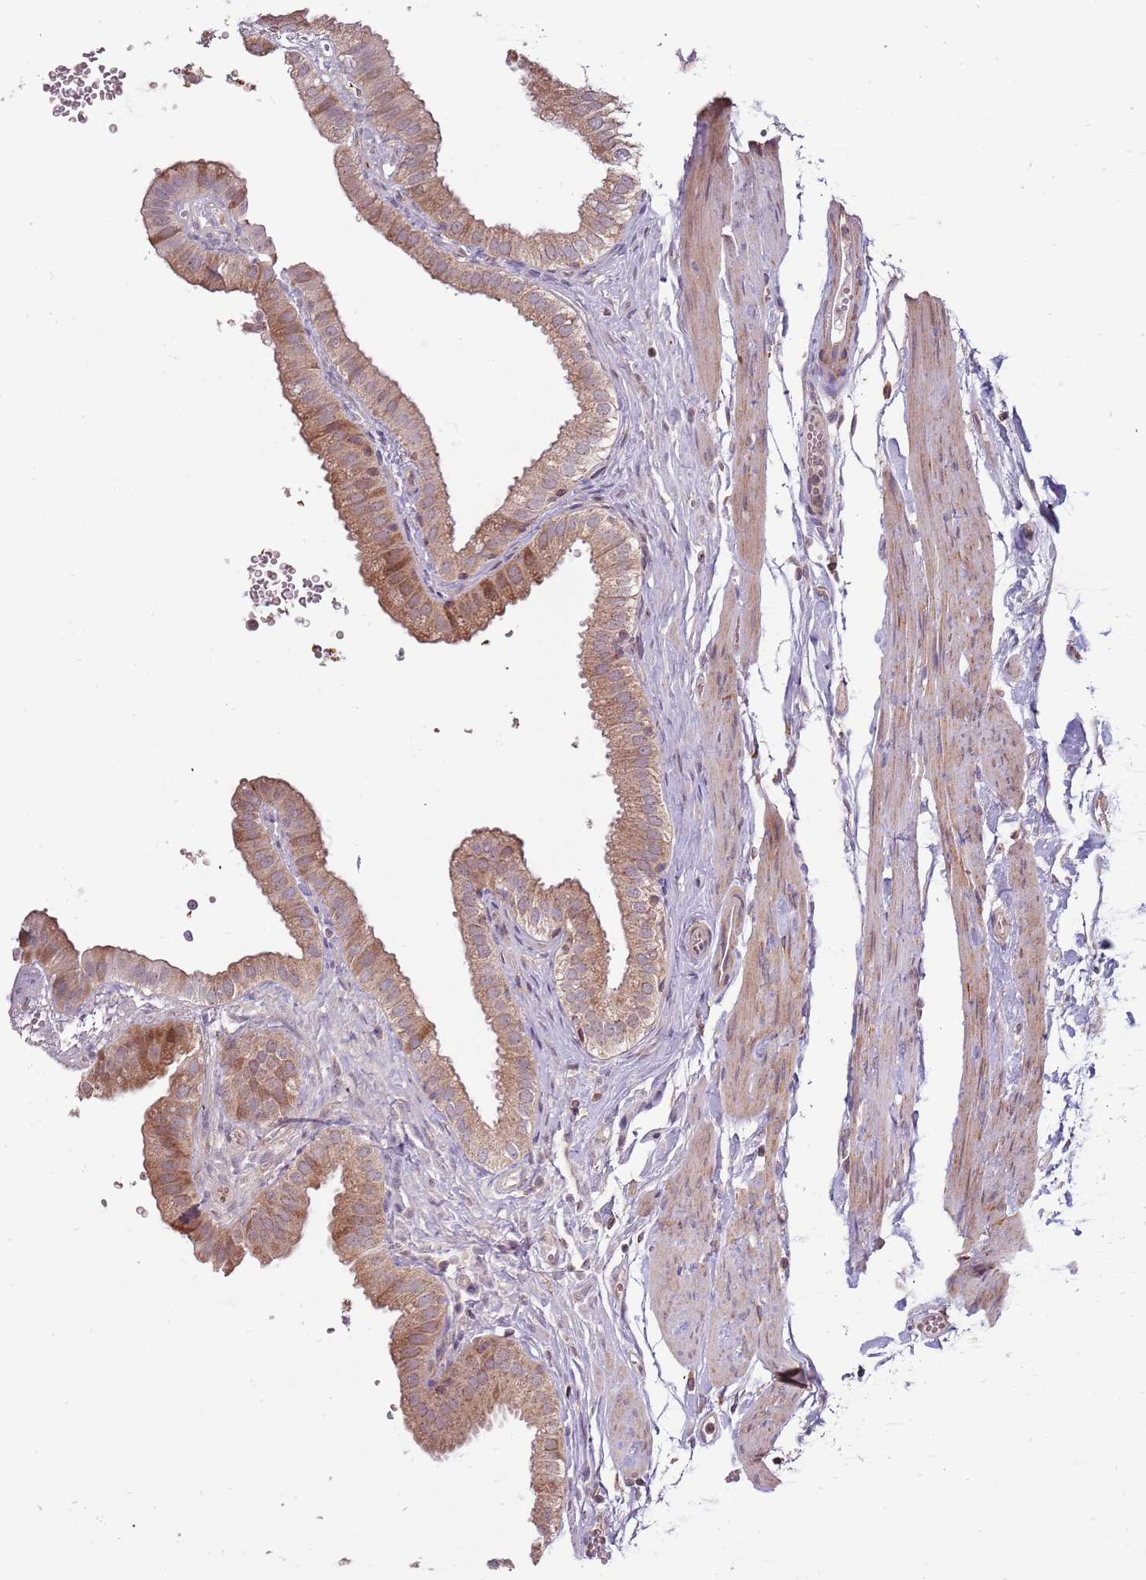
{"staining": {"intensity": "moderate", "quantity": ">75%", "location": "cytoplasmic/membranous,nuclear"}, "tissue": "gallbladder", "cell_type": "Glandular cells", "image_type": "normal", "snomed": [{"axis": "morphology", "description": "Normal tissue, NOS"}, {"axis": "topography", "description": "Gallbladder"}], "caption": "This micrograph displays immunohistochemistry (IHC) staining of unremarkable human gallbladder, with medium moderate cytoplasmic/membranous,nuclear expression in approximately >75% of glandular cells.", "gene": "RNF181", "patient": {"sex": "female", "age": 61}}